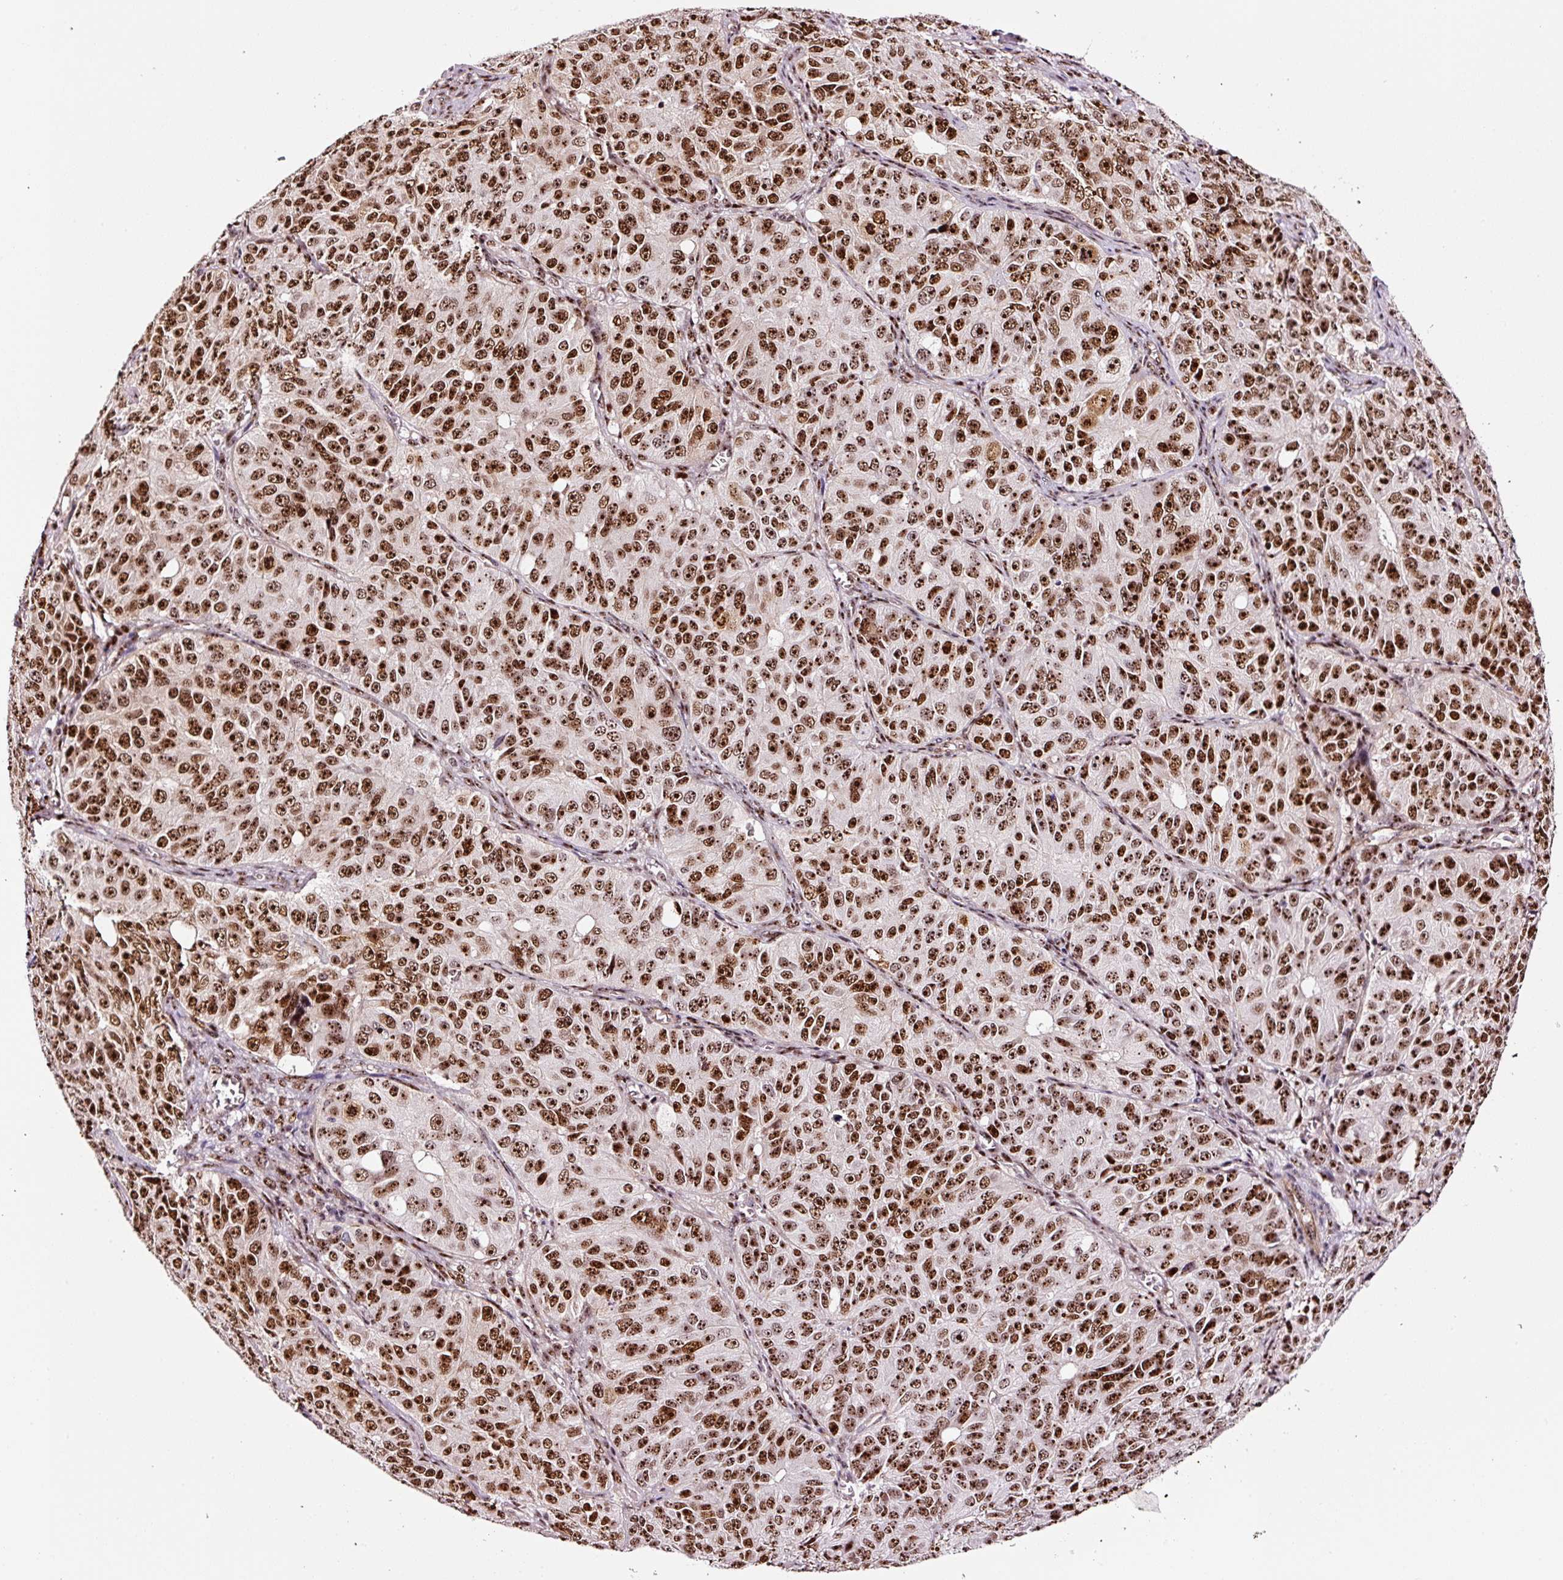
{"staining": {"intensity": "strong", "quantity": ">75%", "location": "nuclear"}, "tissue": "ovarian cancer", "cell_type": "Tumor cells", "image_type": "cancer", "snomed": [{"axis": "morphology", "description": "Carcinoma, endometroid"}, {"axis": "topography", "description": "Ovary"}], "caption": "Human ovarian endometroid carcinoma stained with a brown dye demonstrates strong nuclear positive expression in approximately >75% of tumor cells.", "gene": "GNL3", "patient": {"sex": "female", "age": 51}}